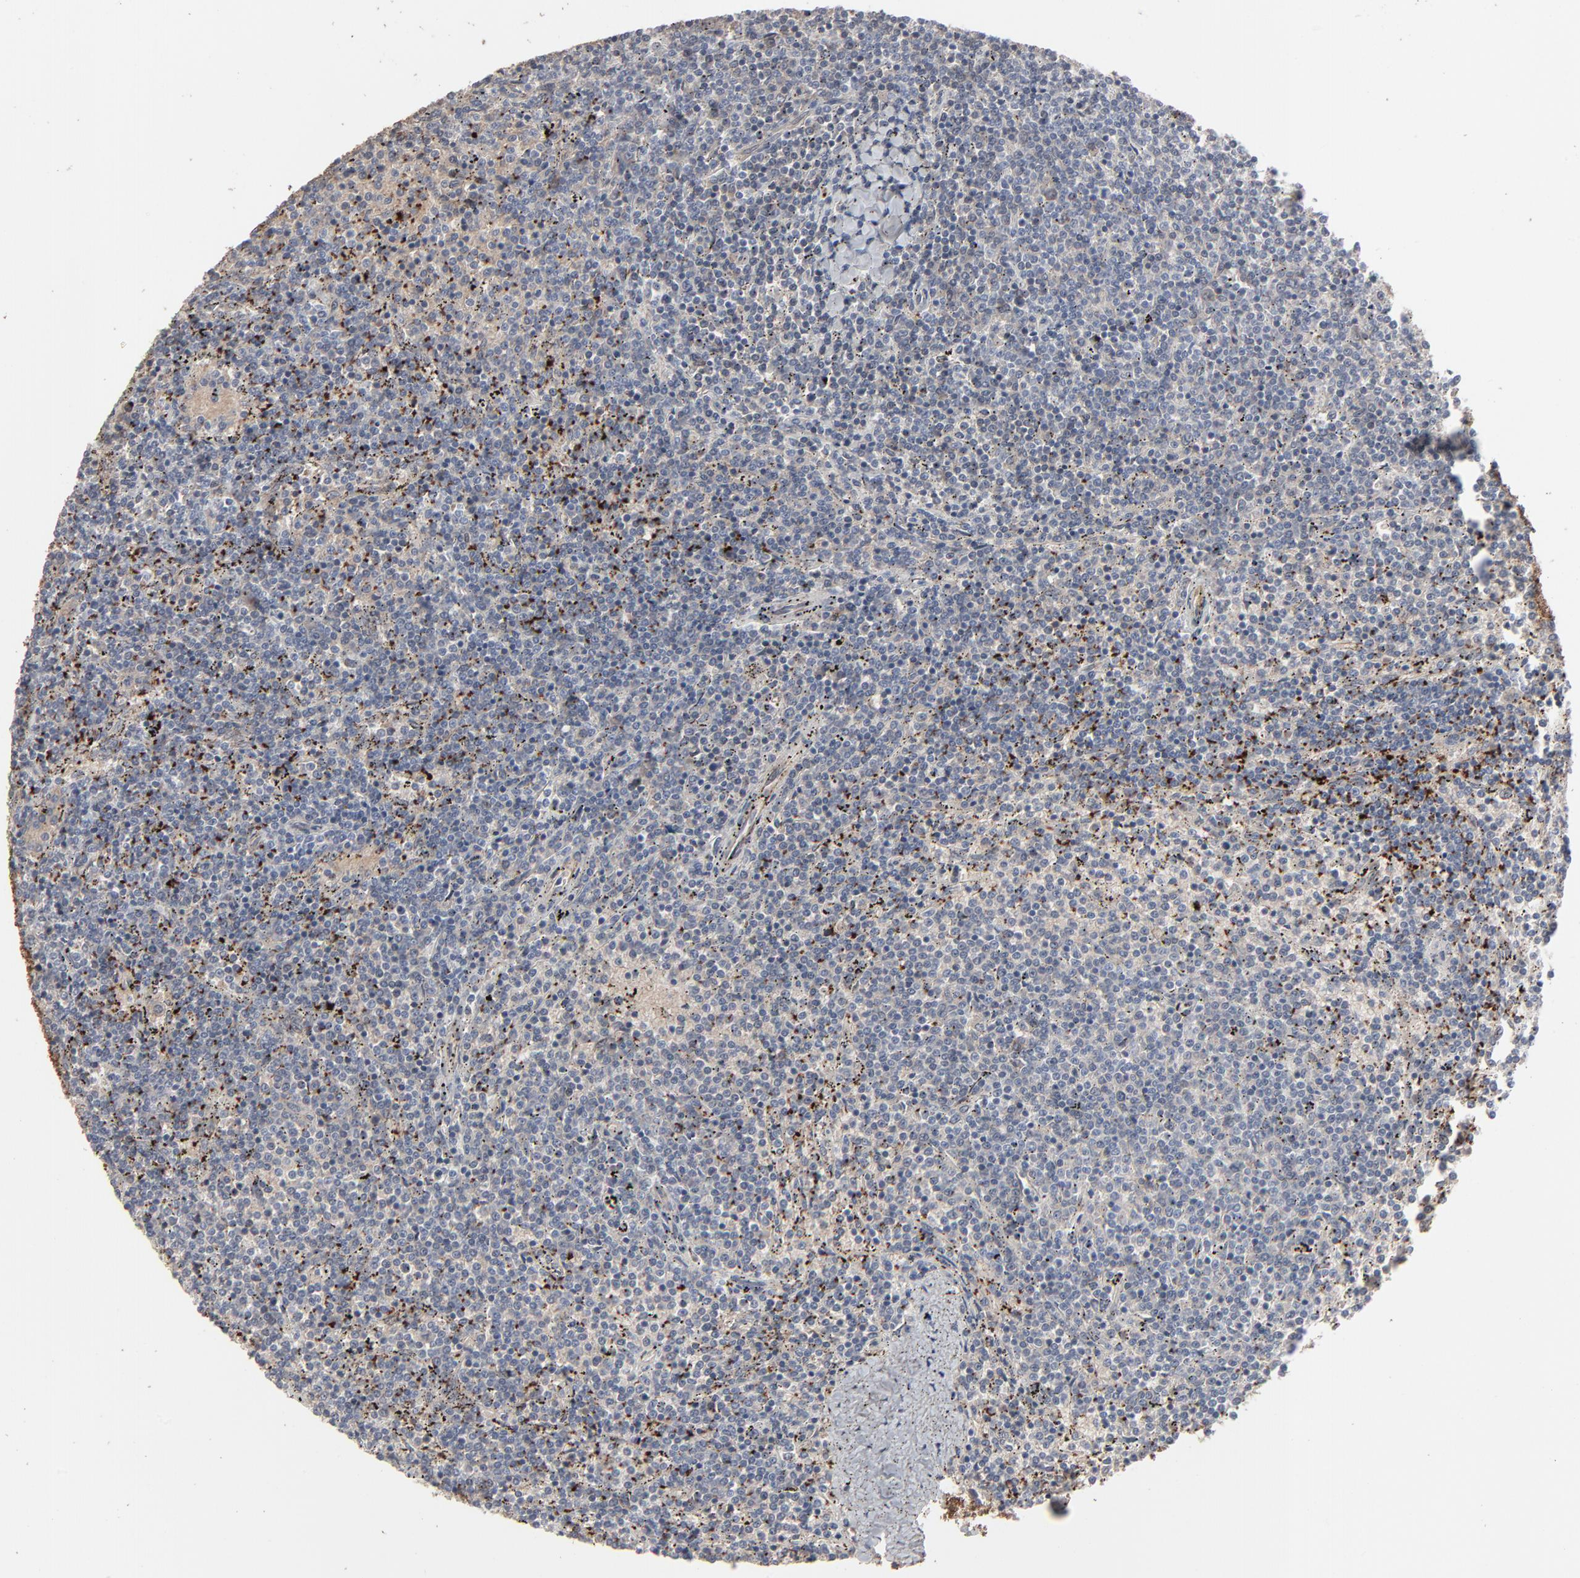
{"staining": {"intensity": "weak", "quantity": "<25%", "location": "cytoplasmic/membranous"}, "tissue": "lymphoma", "cell_type": "Tumor cells", "image_type": "cancer", "snomed": [{"axis": "morphology", "description": "Malignant lymphoma, non-Hodgkin's type, Low grade"}, {"axis": "topography", "description": "Spleen"}], "caption": "Tumor cells show no significant protein positivity in lymphoma.", "gene": "JAM3", "patient": {"sex": "female", "age": 50}}